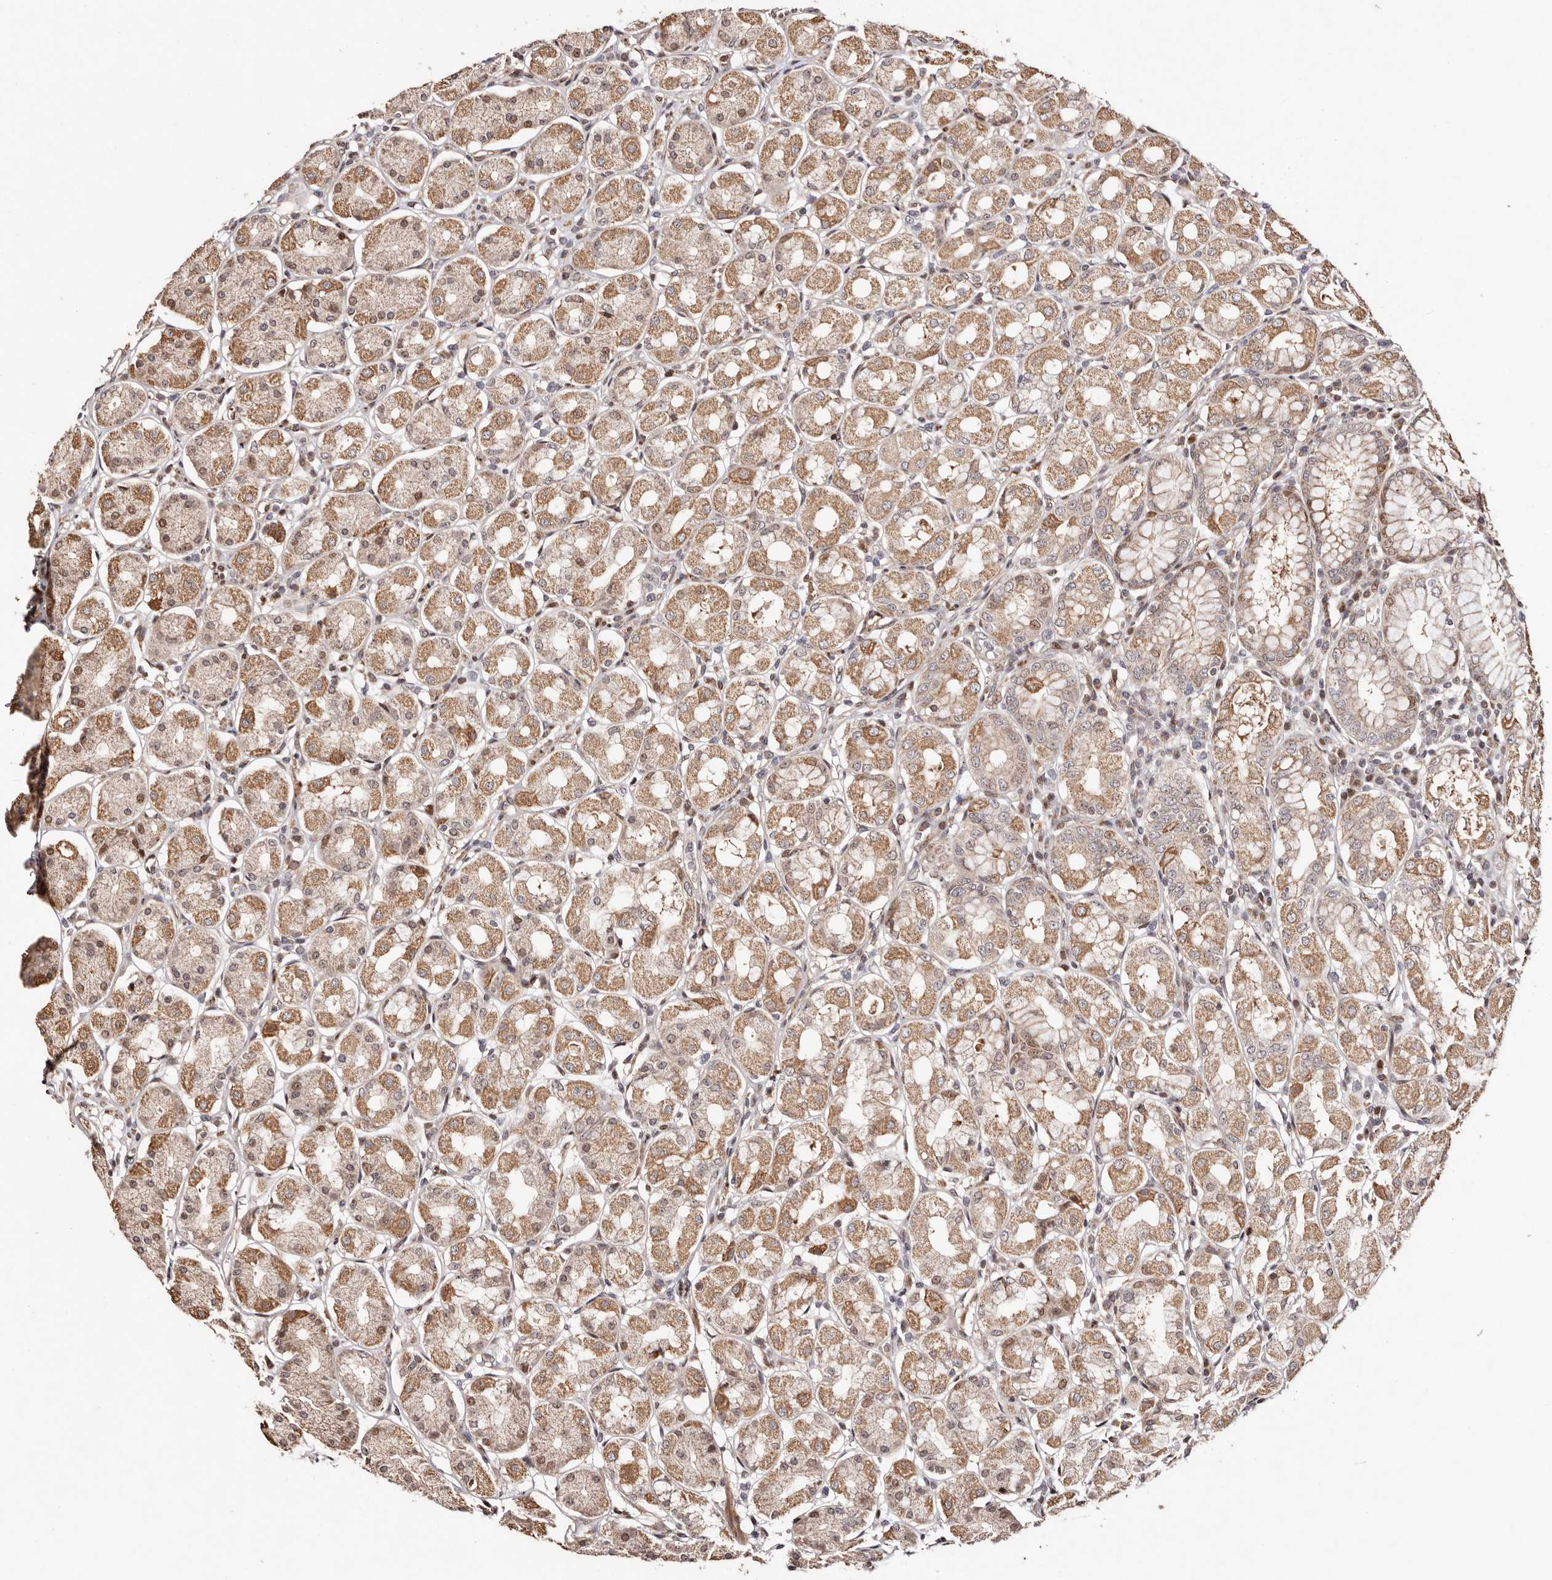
{"staining": {"intensity": "moderate", "quantity": "25%-75%", "location": "cytoplasmic/membranous,nuclear"}, "tissue": "stomach", "cell_type": "Glandular cells", "image_type": "normal", "snomed": [{"axis": "morphology", "description": "Normal tissue, NOS"}, {"axis": "topography", "description": "Stomach"}, {"axis": "topography", "description": "Stomach, lower"}], "caption": "Stomach stained with DAB immunohistochemistry exhibits medium levels of moderate cytoplasmic/membranous,nuclear expression in approximately 25%-75% of glandular cells. (DAB IHC, brown staining for protein, blue staining for nuclei).", "gene": "HIVEP3", "patient": {"sex": "female", "age": 56}}